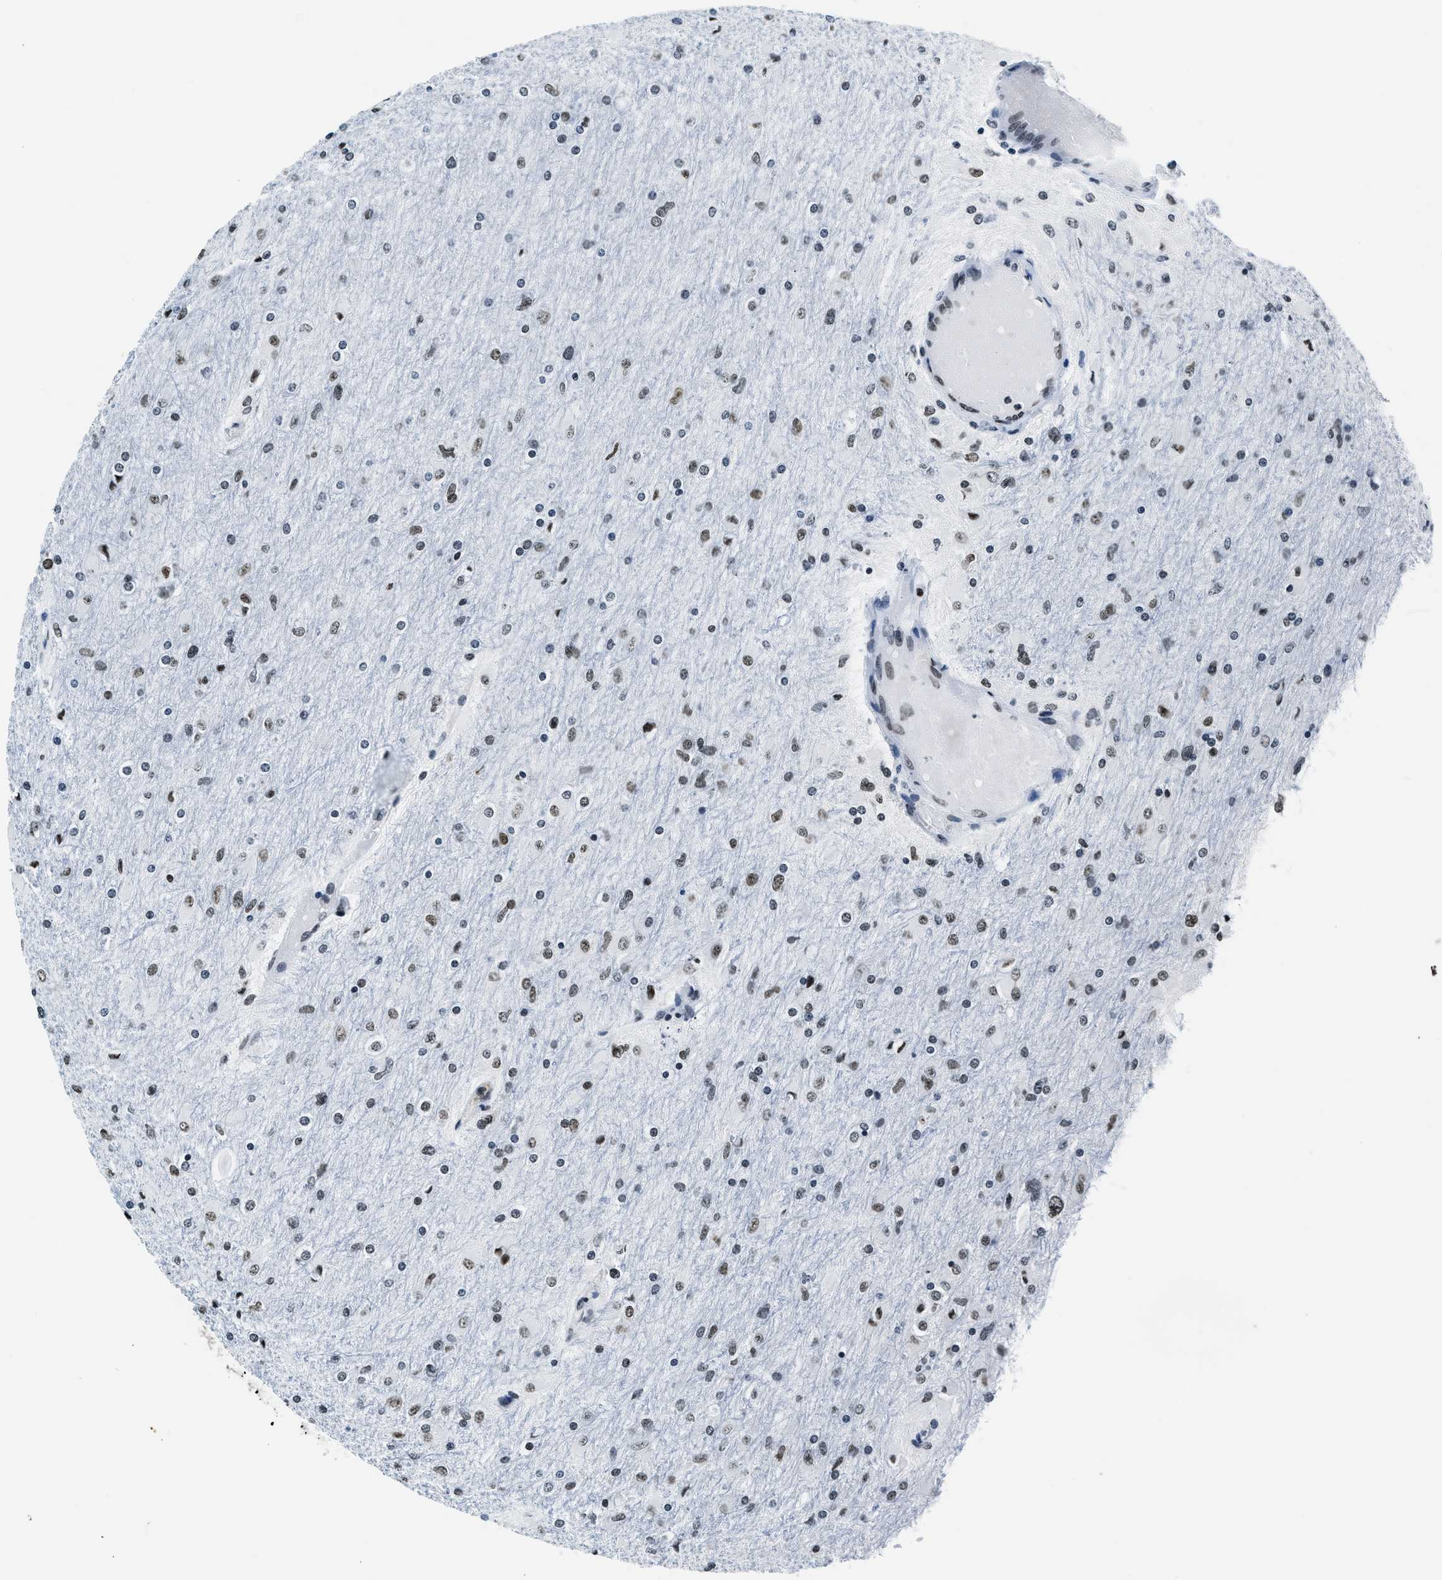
{"staining": {"intensity": "weak", "quantity": ">75%", "location": "nuclear"}, "tissue": "glioma", "cell_type": "Tumor cells", "image_type": "cancer", "snomed": [{"axis": "morphology", "description": "Glioma, malignant, High grade"}, {"axis": "topography", "description": "Cerebral cortex"}], "caption": "The photomicrograph reveals staining of glioma, revealing weak nuclear protein expression (brown color) within tumor cells. Using DAB (3,3'-diaminobenzidine) (brown) and hematoxylin (blue) stains, captured at high magnification using brightfield microscopy.", "gene": "TOP1", "patient": {"sex": "female", "age": 36}}